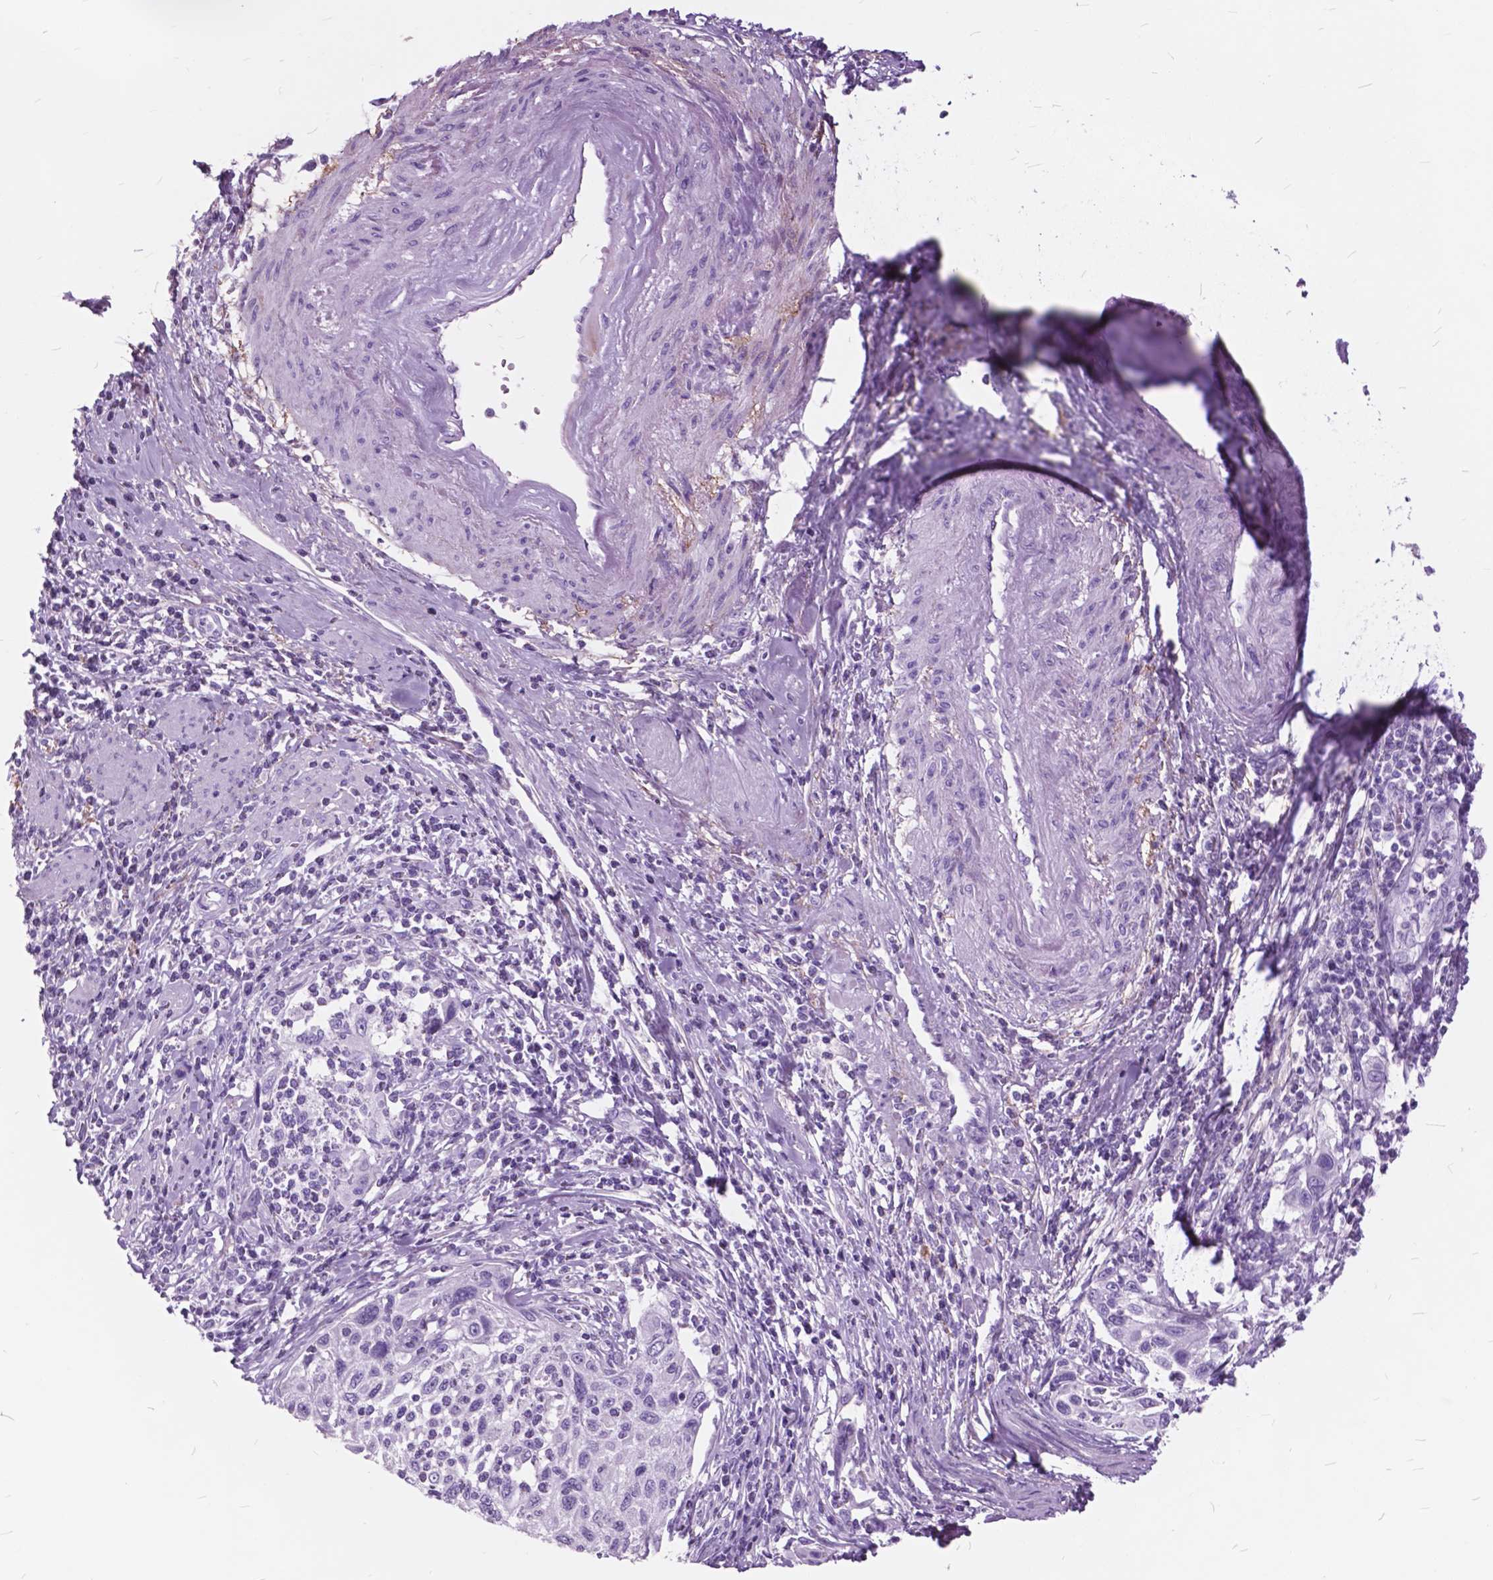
{"staining": {"intensity": "negative", "quantity": "none", "location": "none"}, "tissue": "cervical cancer", "cell_type": "Tumor cells", "image_type": "cancer", "snomed": [{"axis": "morphology", "description": "Squamous cell carcinoma, NOS"}, {"axis": "topography", "description": "Cervix"}], "caption": "Tumor cells show no significant staining in cervical cancer.", "gene": "GDF9", "patient": {"sex": "female", "age": 70}}